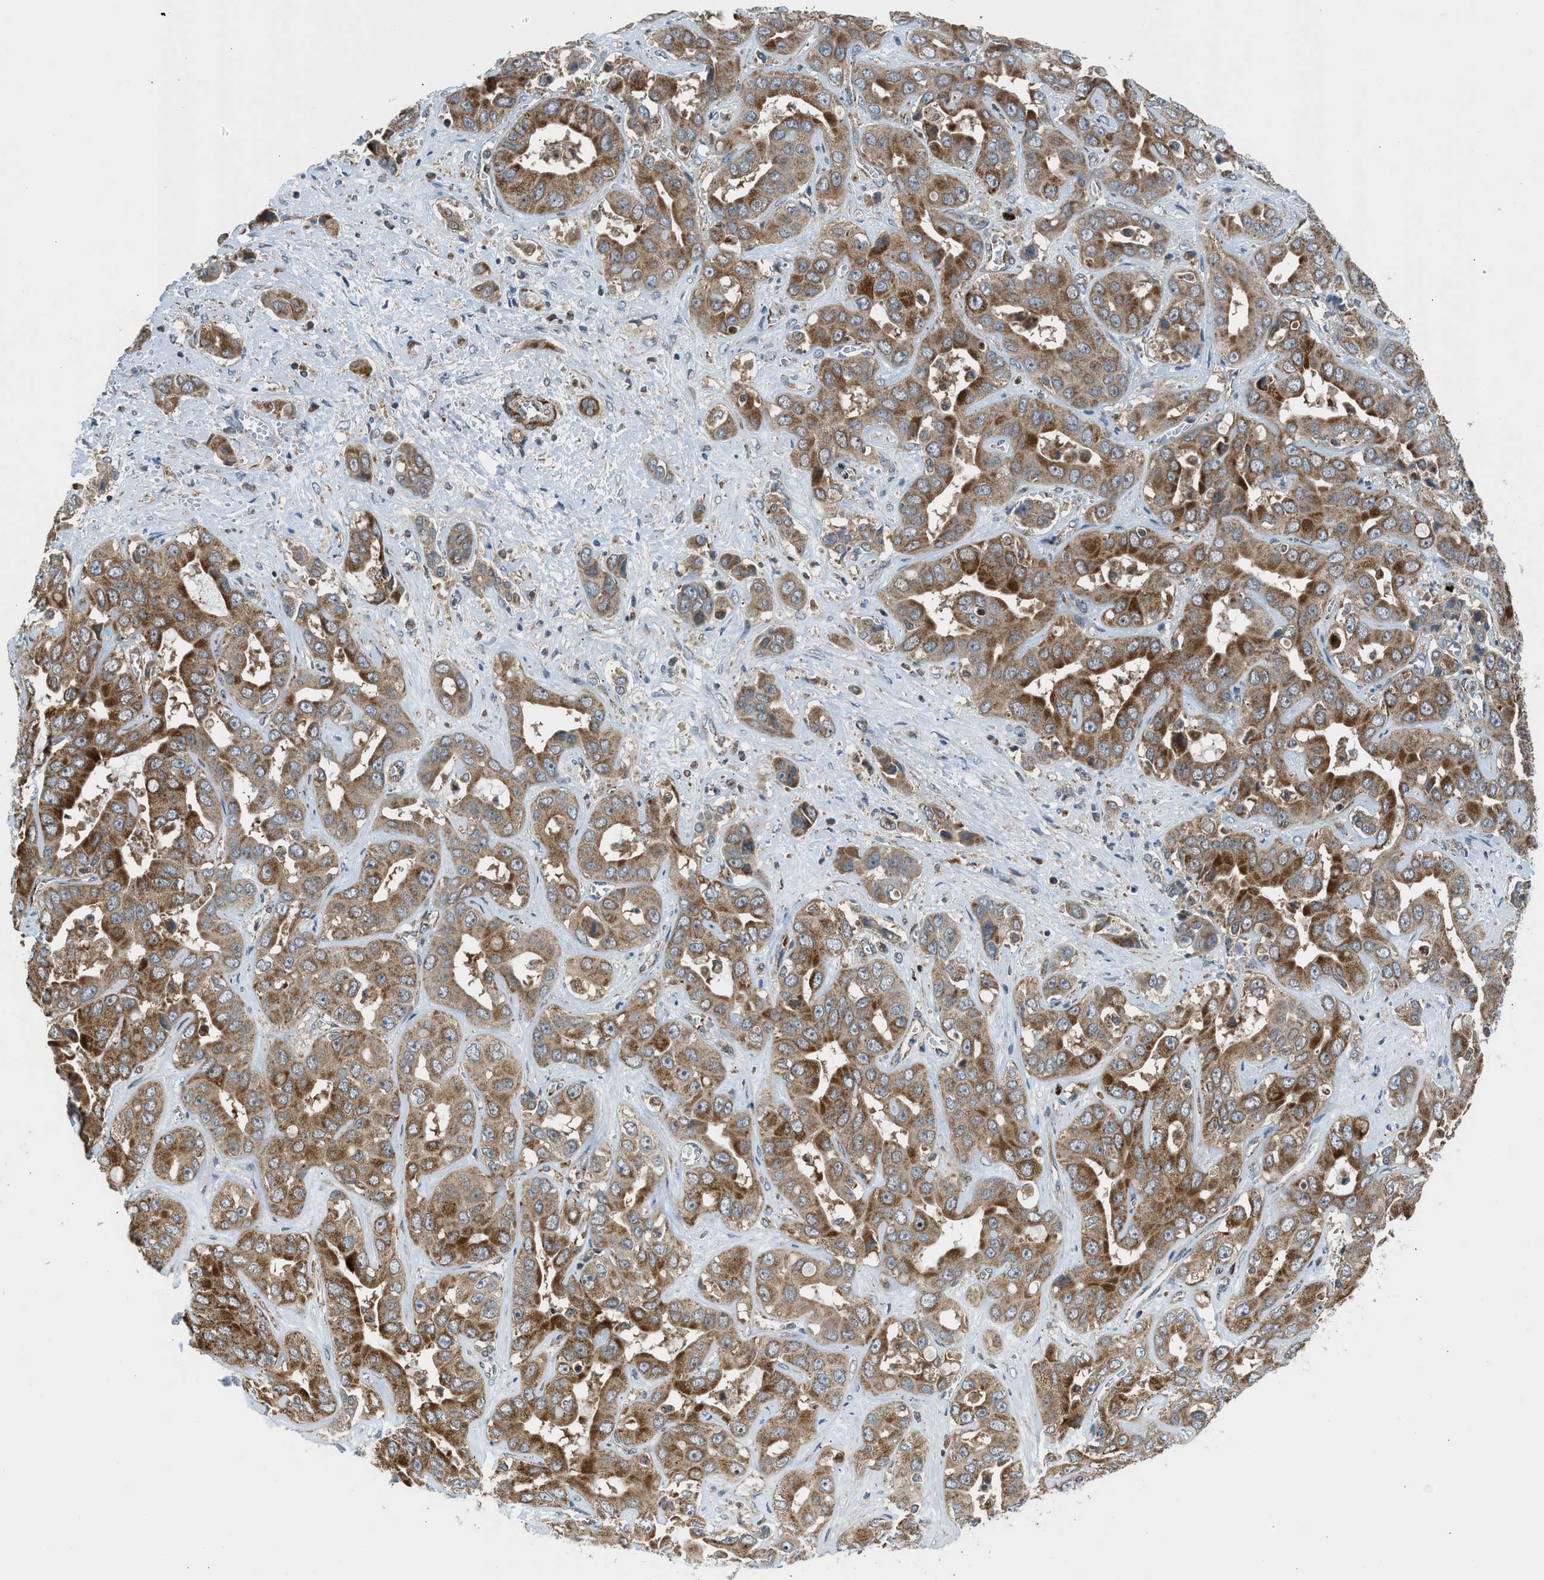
{"staining": {"intensity": "moderate", "quantity": ">75%", "location": "cytoplasmic/membranous"}, "tissue": "liver cancer", "cell_type": "Tumor cells", "image_type": "cancer", "snomed": [{"axis": "morphology", "description": "Cholangiocarcinoma"}, {"axis": "topography", "description": "Liver"}], "caption": "Immunohistochemistry (IHC) histopathology image of human liver cancer (cholangiocarcinoma) stained for a protein (brown), which shows medium levels of moderate cytoplasmic/membranous positivity in about >75% of tumor cells.", "gene": "SESN2", "patient": {"sex": "female", "age": 52}}